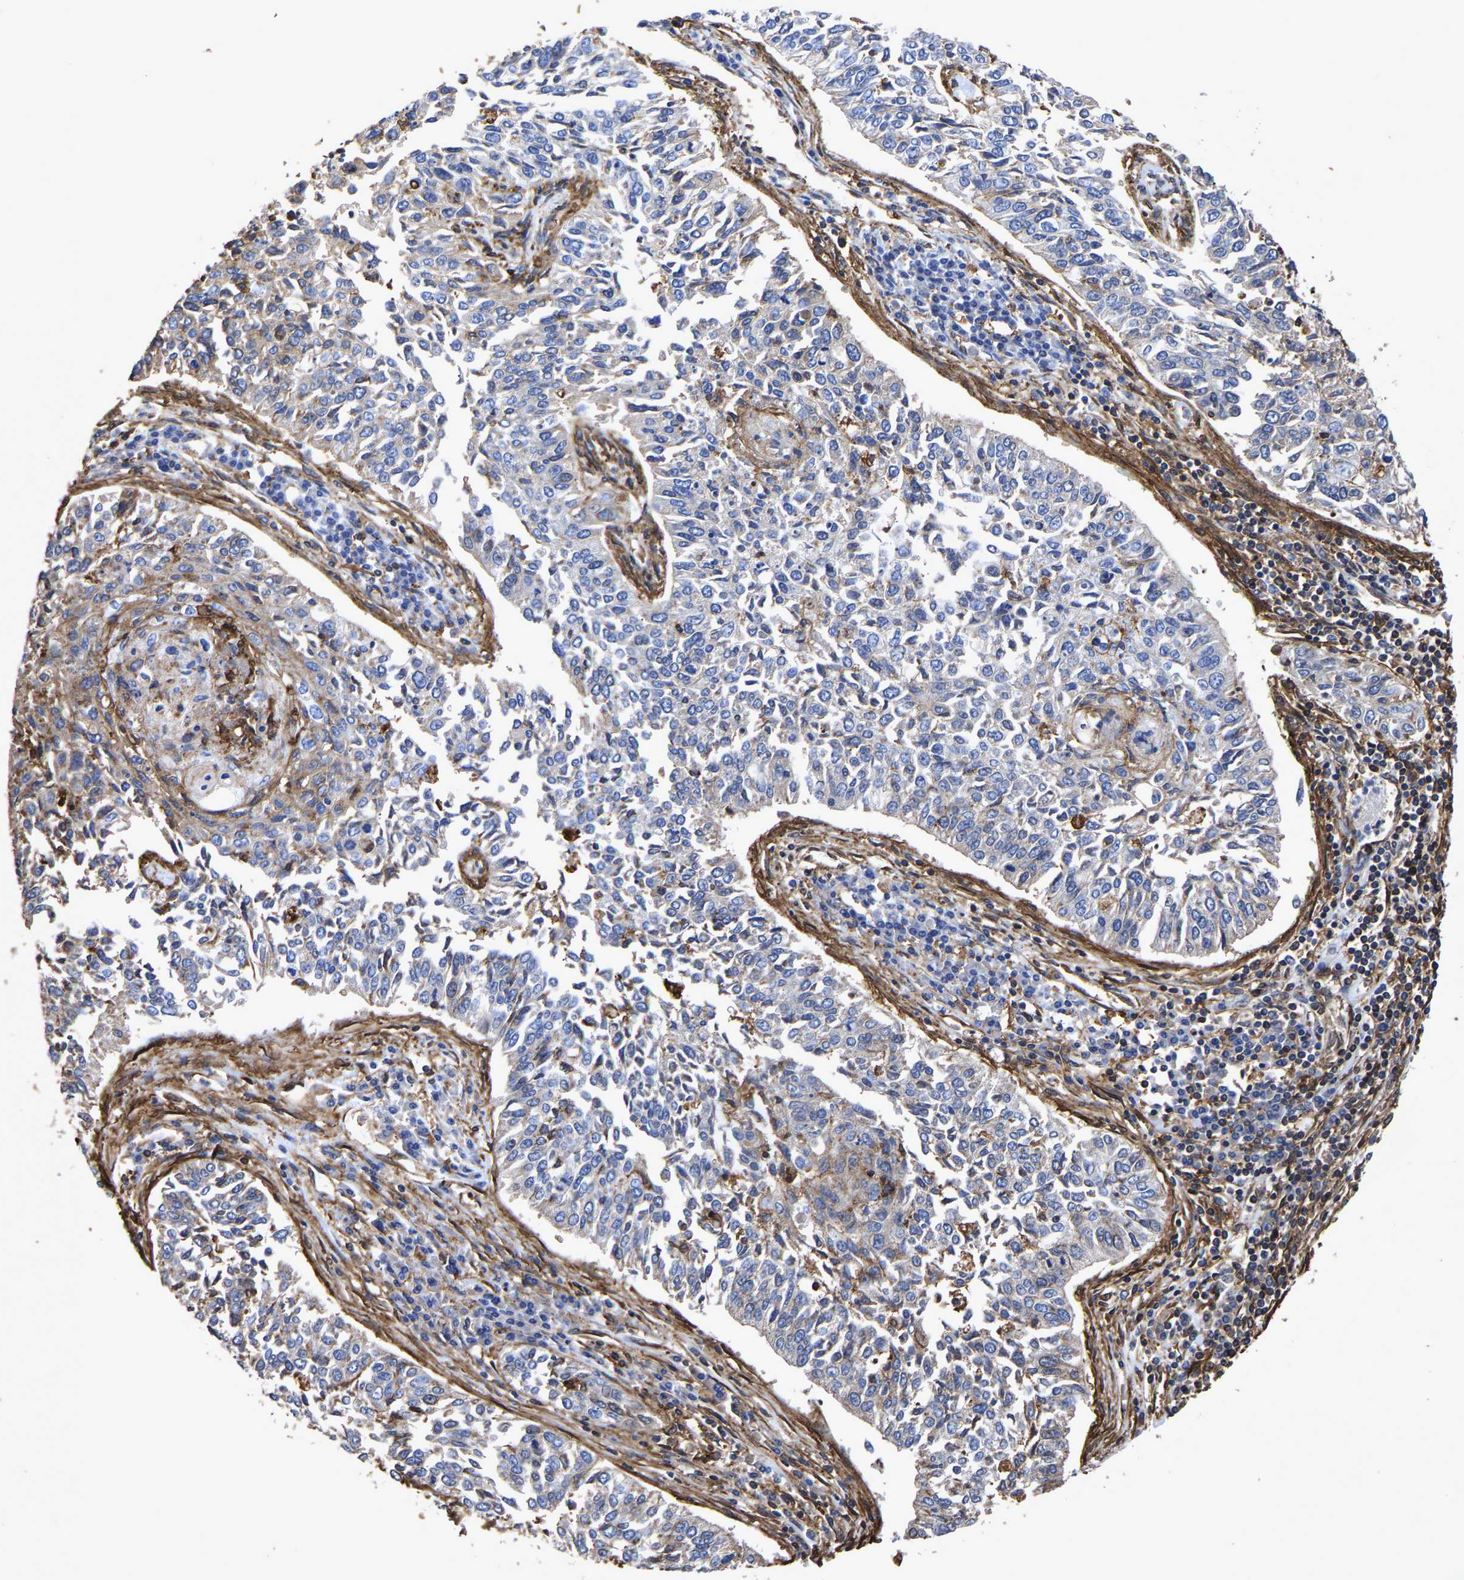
{"staining": {"intensity": "weak", "quantity": "<25%", "location": "cytoplasmic/membranous"}, "tissue": "lung cancer", "cell_type": "Tumor cells", "image_type": "cancer", "snomed": [{"axis": "morphology", "description": "Normal tissue, NOS"}, {"axis": "morphology", "description": "Squamous cell carcinoma, NOS"}, {"axis": "topography", "description": "Cartilage tissue"}, {"axis": "topography", "description": "Bronchus"}, {"axis": "topography", "description": "Lung"}], "caption": "The photomicrograph shows no staining of tumor cells in lung cancer (squamous cell carcinoma).", "gene": "LIF", "patient": {"sex": "female", "age": 49}}